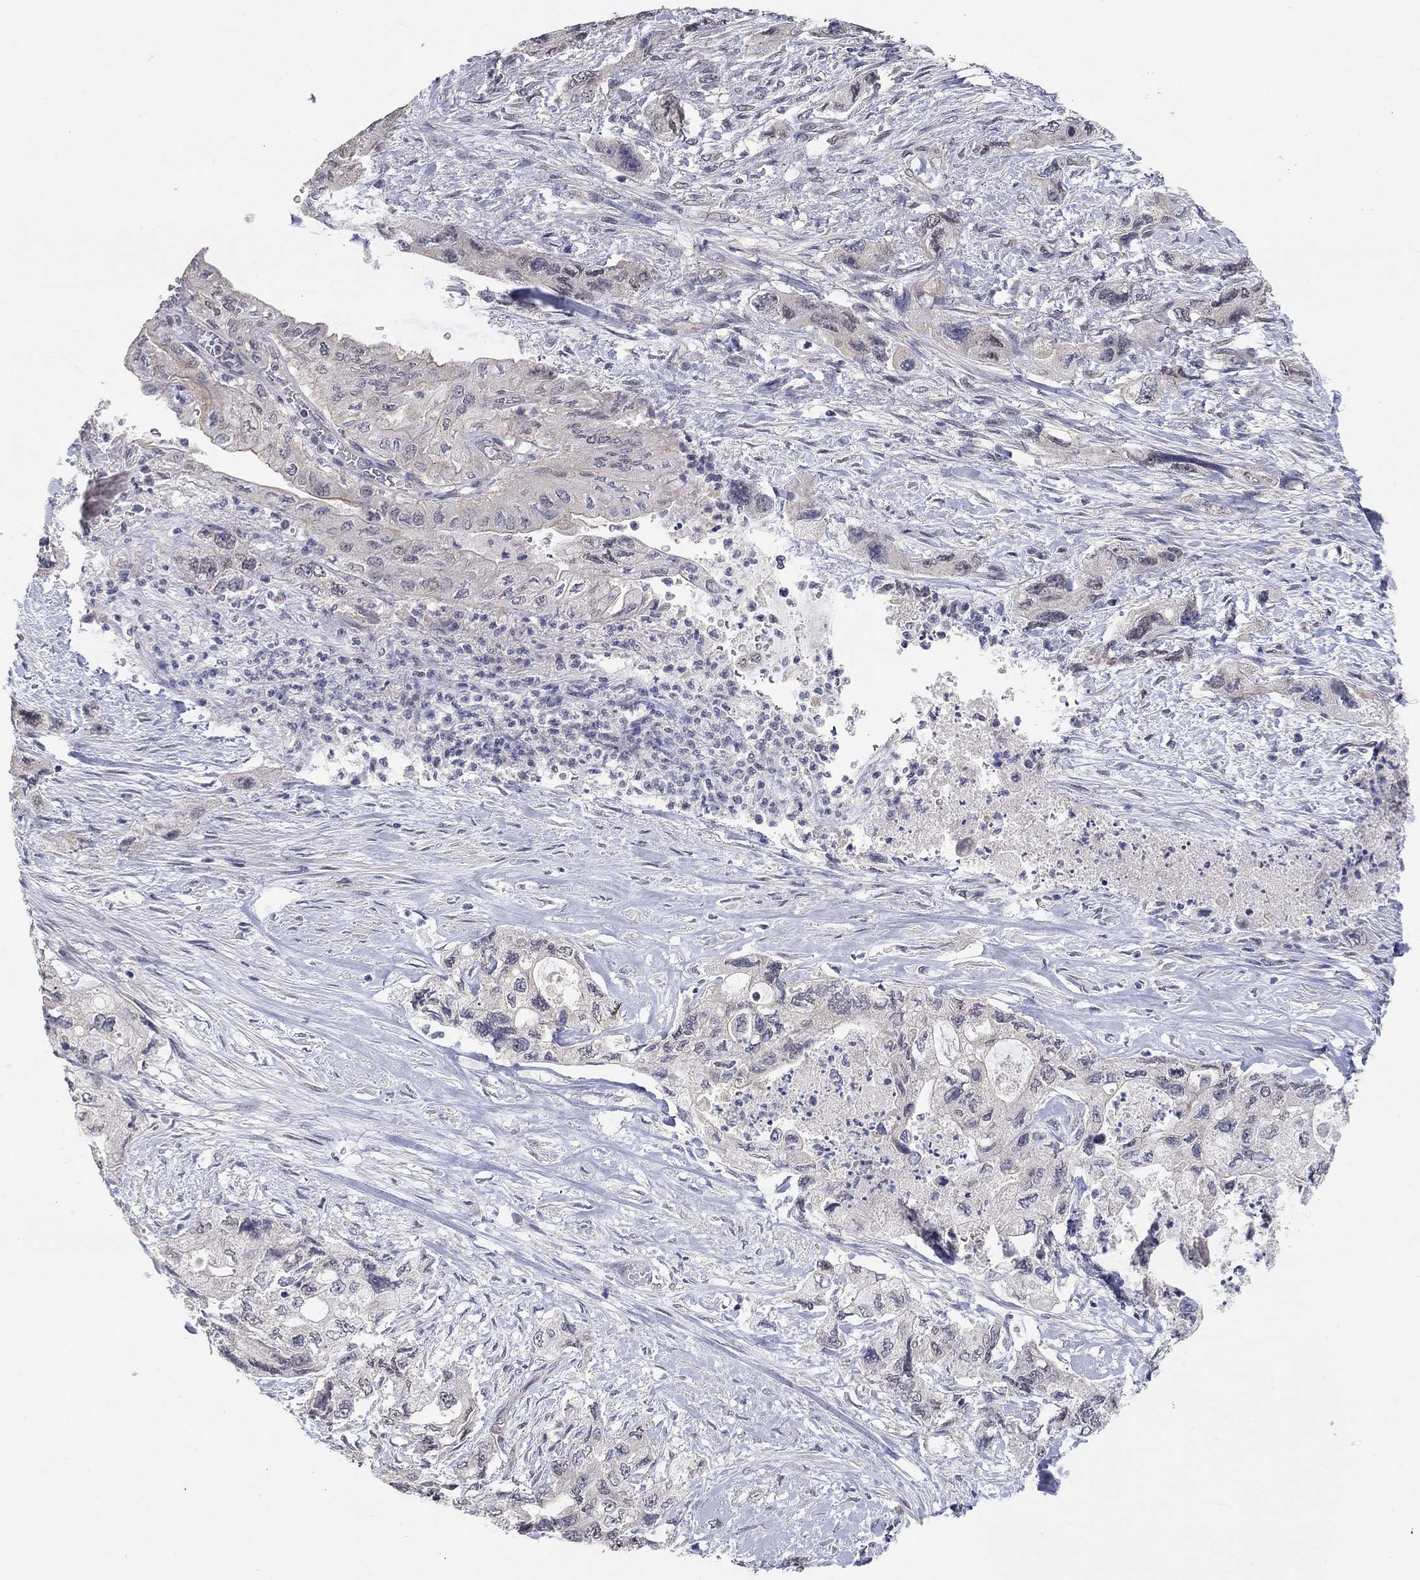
{"staining": {"intensity": "moderate", "quantity": "<25%", "location": "cytoplasmic/membranous"}, "tissue": "pancreatic cancer", "cell_type": "Tumor cells", "image_type": "cancer", "snomed": [{"axis": "morphology", "description": "Adenocarcinoma, NOS"}, {"axis": "topography", "description": "Pancreas"}], "caption": "Adenocarcinoma (pancreatic) stained with DAB (3,3'-diaminobenzidine) immunohistochemistry (IHC) demonstrates low levels of moderate cytoplasmic/membranous staining in about <25% of tumor cells.", "gene": "WASF3", "patient": {"sex": "female", "age": 73}}